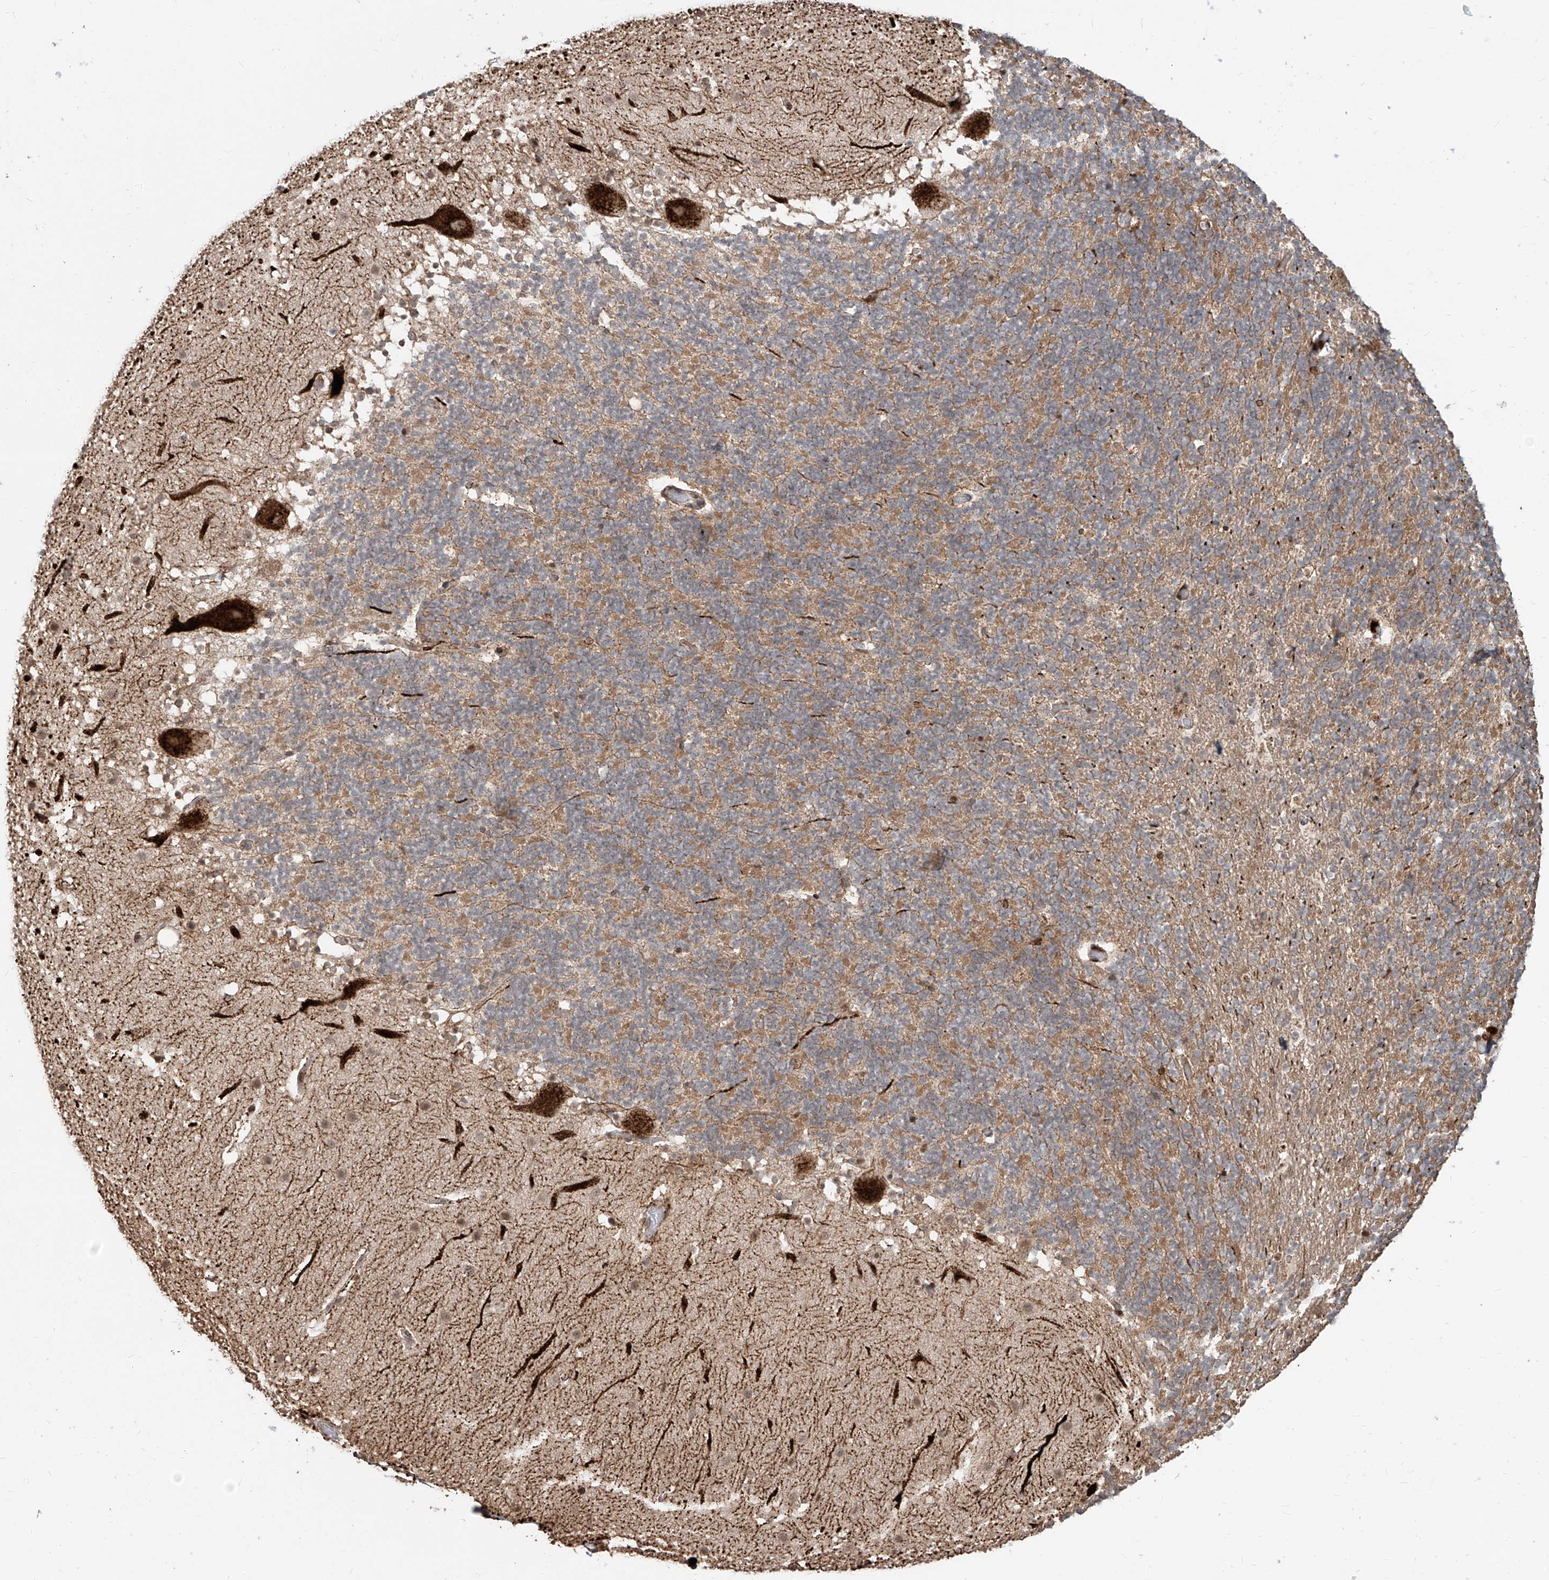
{"staining": {"intensity": "moderate", "quantity": "25%-75%", "location": "cytoplasmic/membranous"}, "tissue": "cerebellum", "cell_type": "Cells in granular layer", "image_type": "normal", "snomed": [{"axis": "morphology", "description": "Normal tissue, NOS"}, {"axis": "topography", "description": "Cerebellum"}], "caption": "A medium amount of moderate cytoplasmic/membranous expression is appreciated in about 25%-75% of cells in granular layer in benign cerebellum.", "gene": "ZNF710", "patient": {"sex": "male", "age": 57}}